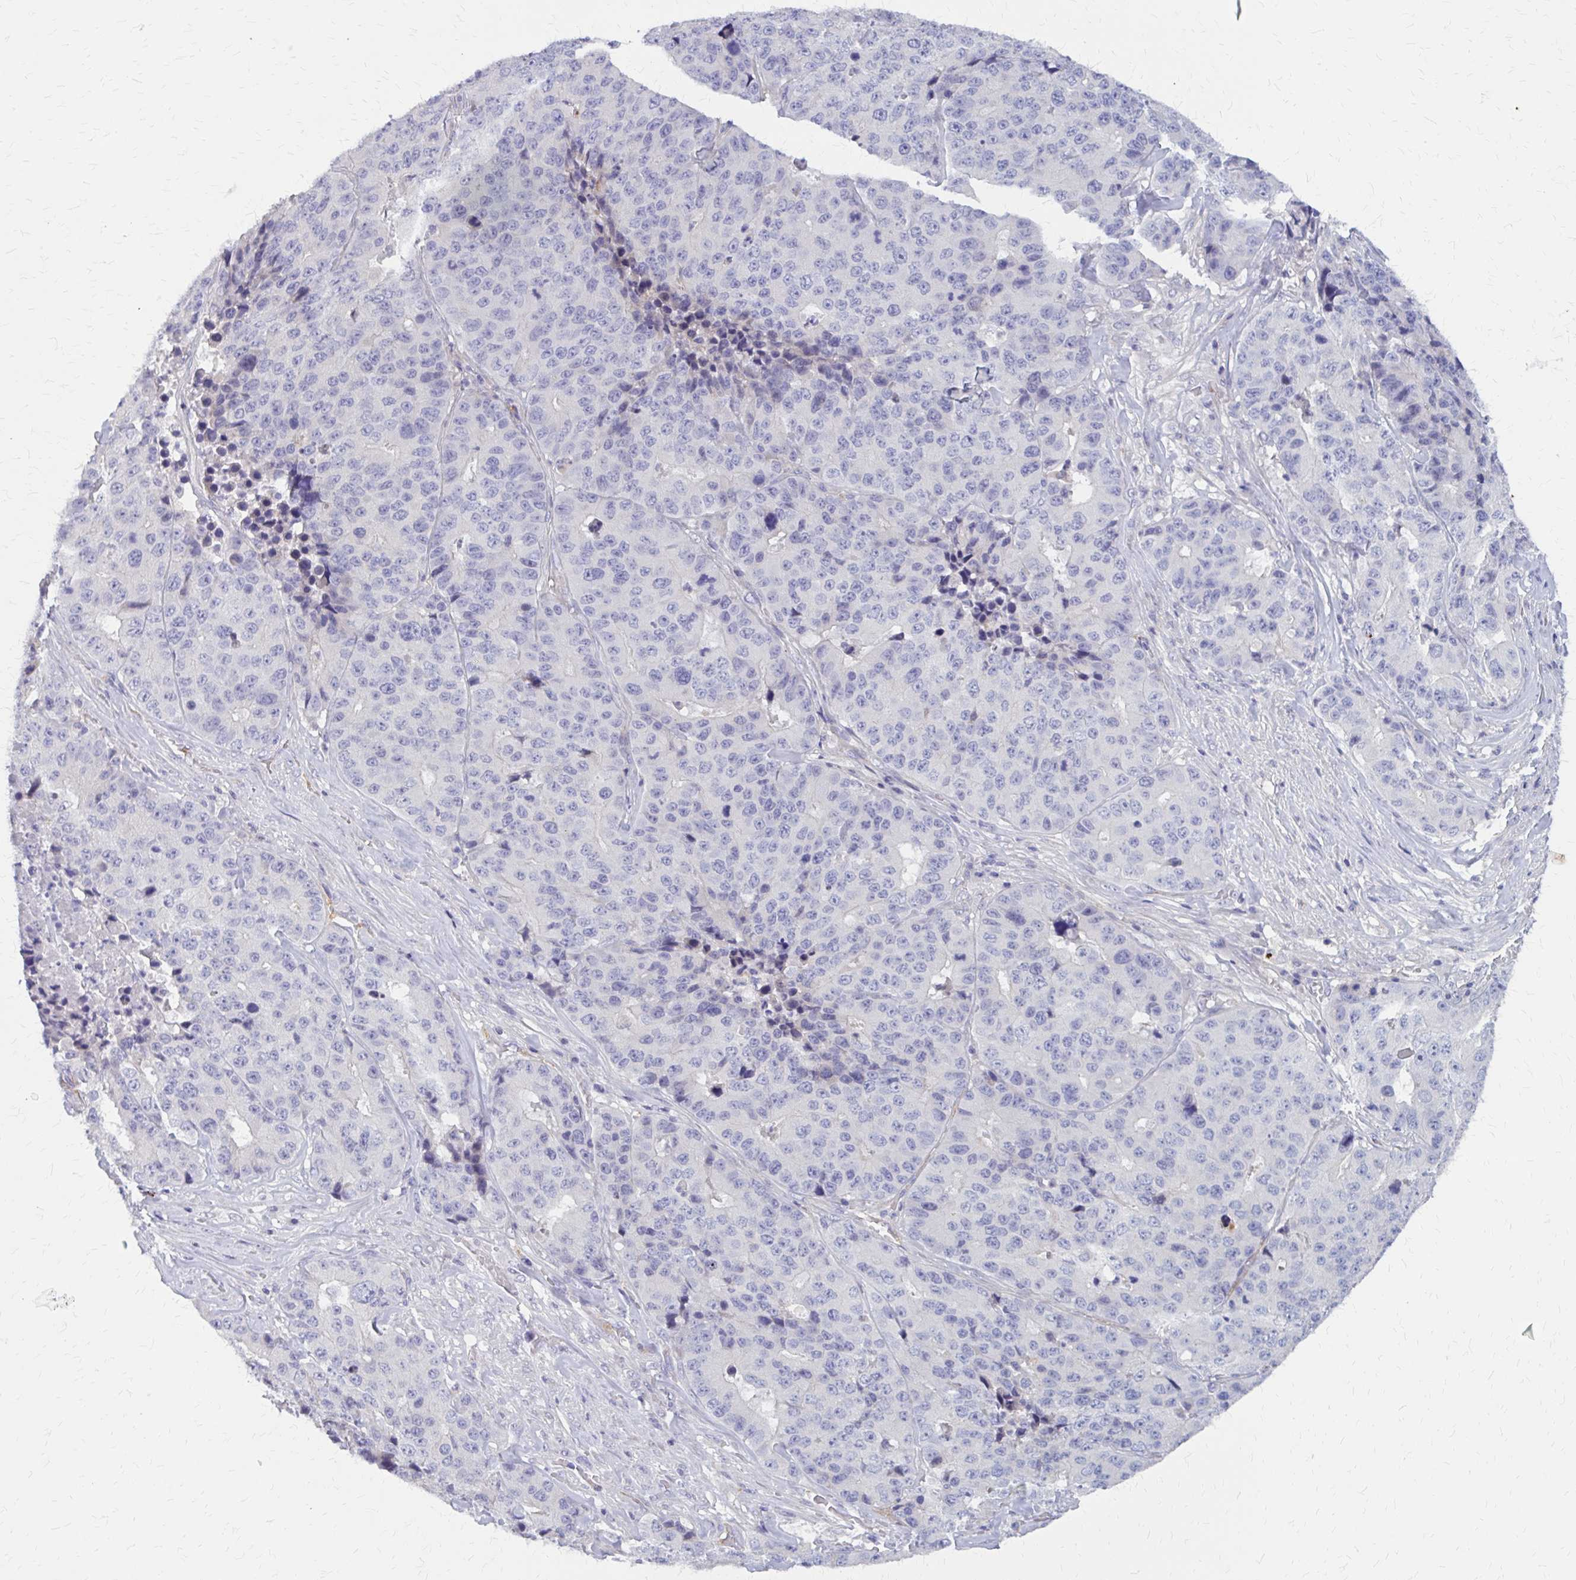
{"staining": {"intensity": "negative", "quantity": "none", "location": "none"}, "tissue": "stomach cancer", "cell_type": "Tumor cells", "image_type": "cancer", "snomed": [{"axis": "morphology", "description": "Adenocarcinoma, NOS"}, {"axis": "topography", "description": "Stomach"}], "caption": "An image of stomach cancer (adenocarcinoma) stained for a protein reveals no brown staining in tumor cells. (DAB (3,3'-diaminobenzidine) IHC with hematoxylin counter stain).", "gene": "GLYATL2", "patient": {"sex": "male", "age": 71}}